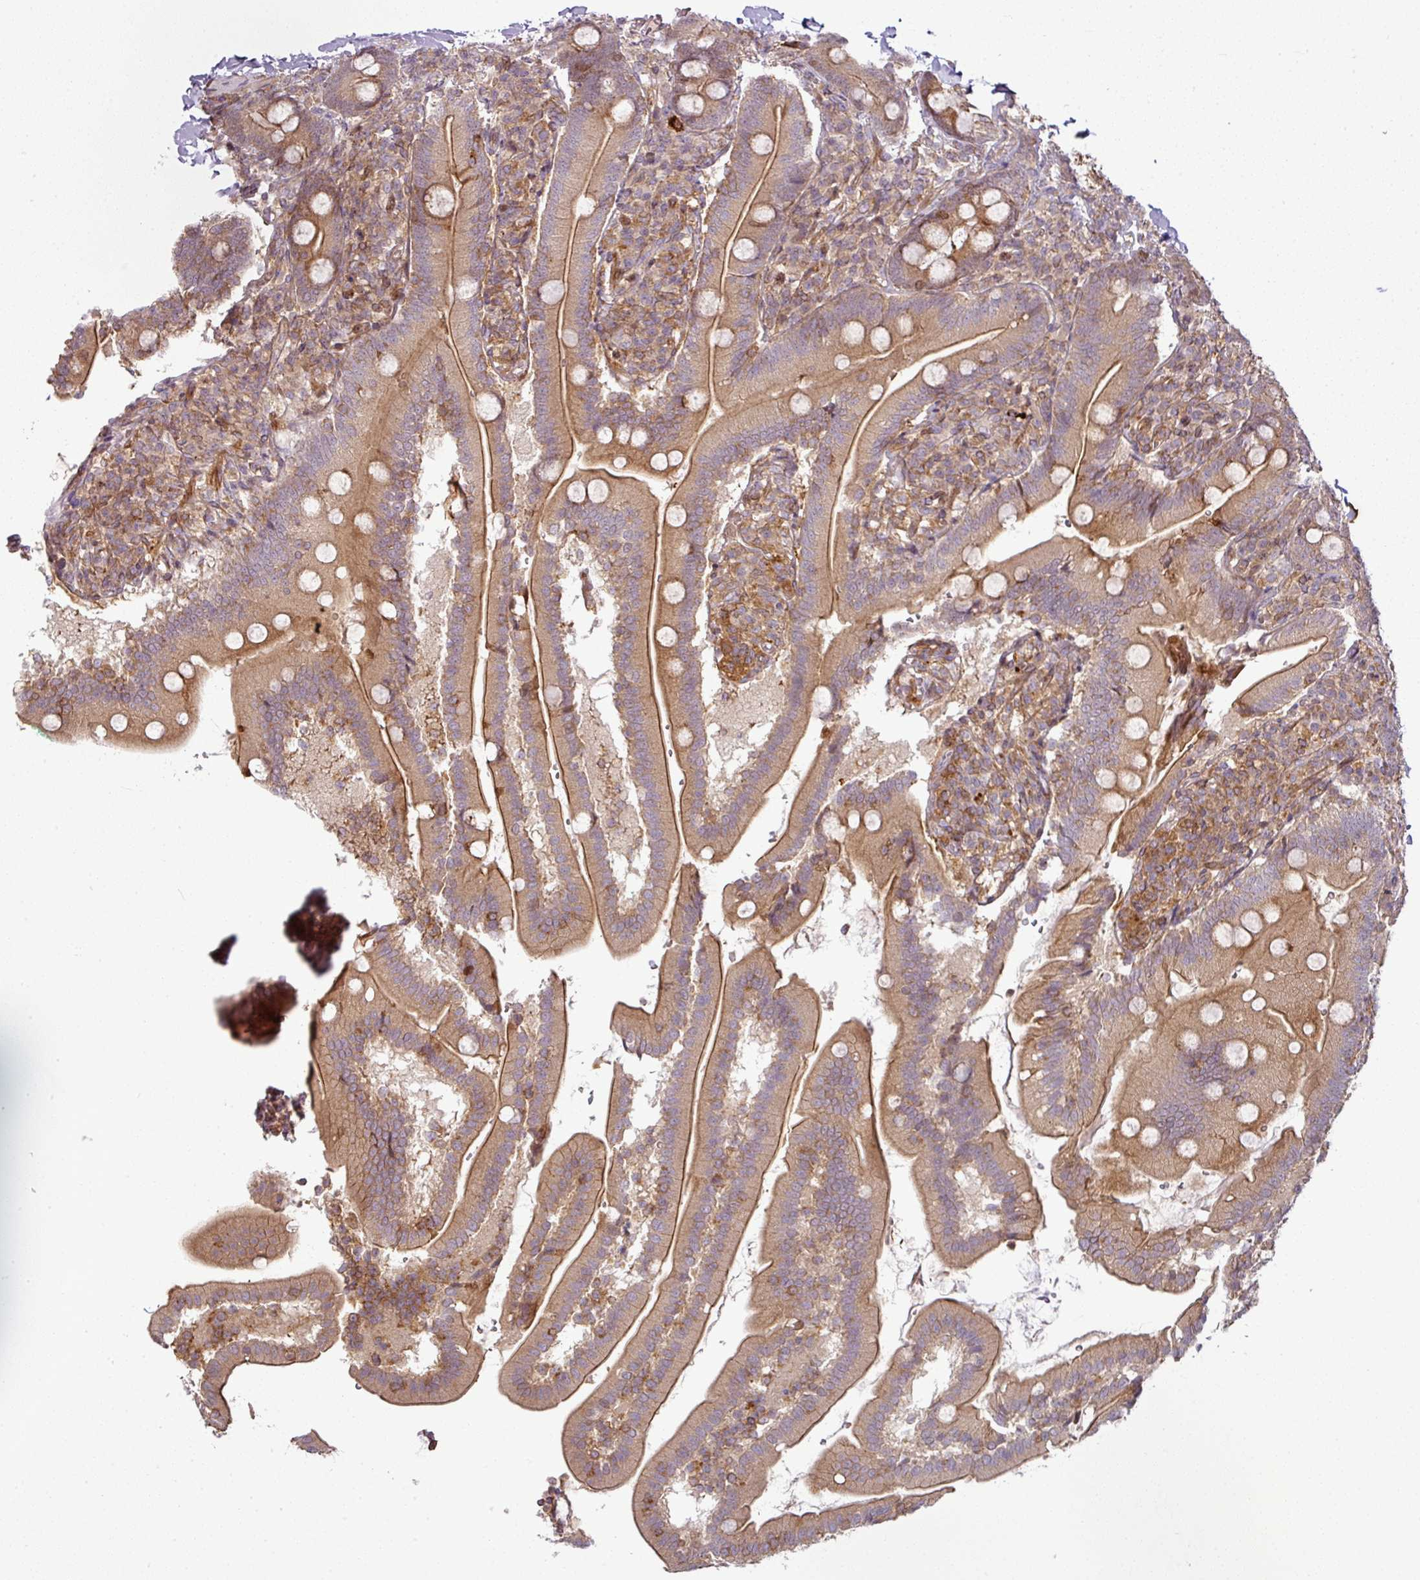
{"staining": {"intensity": "moderate", "quantity": ">75%", "location": "cytoplasmic/membranous"}, "tissue": "duodenum", "cell_type": "Glandular cells", "image_type": "normal", "snomed": [{"axis": "morphology", "description": "Normal tissue, NOS"}, {"axis": "topography", "description": "Duodenum"}], "caption": "Duodenum stained with DAB (3,3'-diaminobenzidine) IHC shows medium levels of moderate cytoplasmic/membranous expression in about >75% of glandular cells. Using DAB (3,3'-diaminobenzidine) (brown) and hematoxylin (blue) stains, captured at high magnification using brightfield microscopy.", "gene": "ATAT1", "patient": {"sex": "female", "age": 67}}